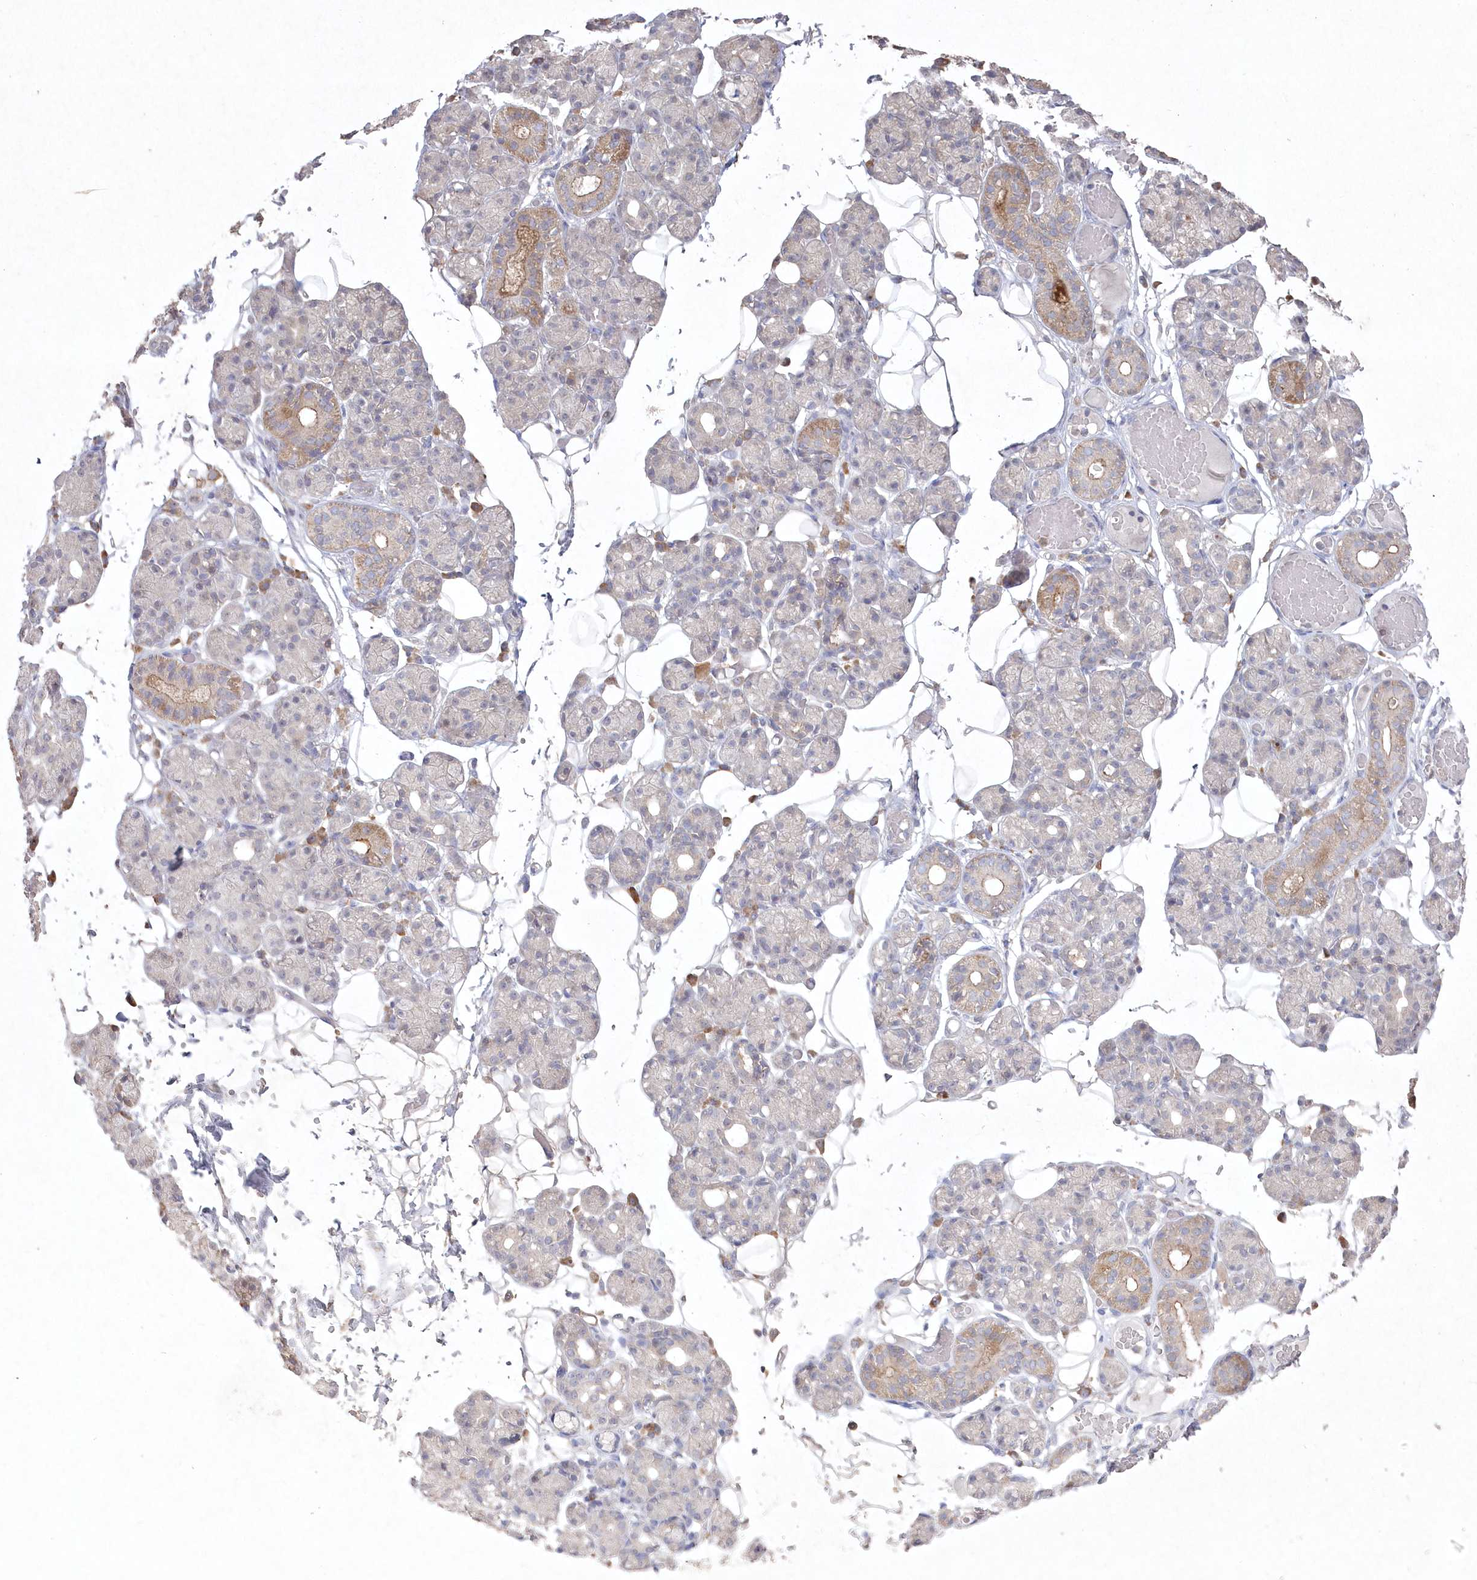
{"staining": {"intensity": "moderate", "quantity": "<25%", "location": "cytoplasmic/membranous"}, "tissue": "salivary gland", "cell_type": "Glandular cells", "image_type": "normal", "snomed": [{"axis": "morphology", "description": "Normal tissue, NOS"}, {"axis": "topography", "description": "Salivary gland"}], "caption": "About <25% of glandular cells in benign salivary gland demonstrate moderate cytoplasmic/membranous protein expression as visualized by brown immunohistochemical staining.", "gene": "TGFBRAP1", "patient": {"sex": "male", "age": 63}}